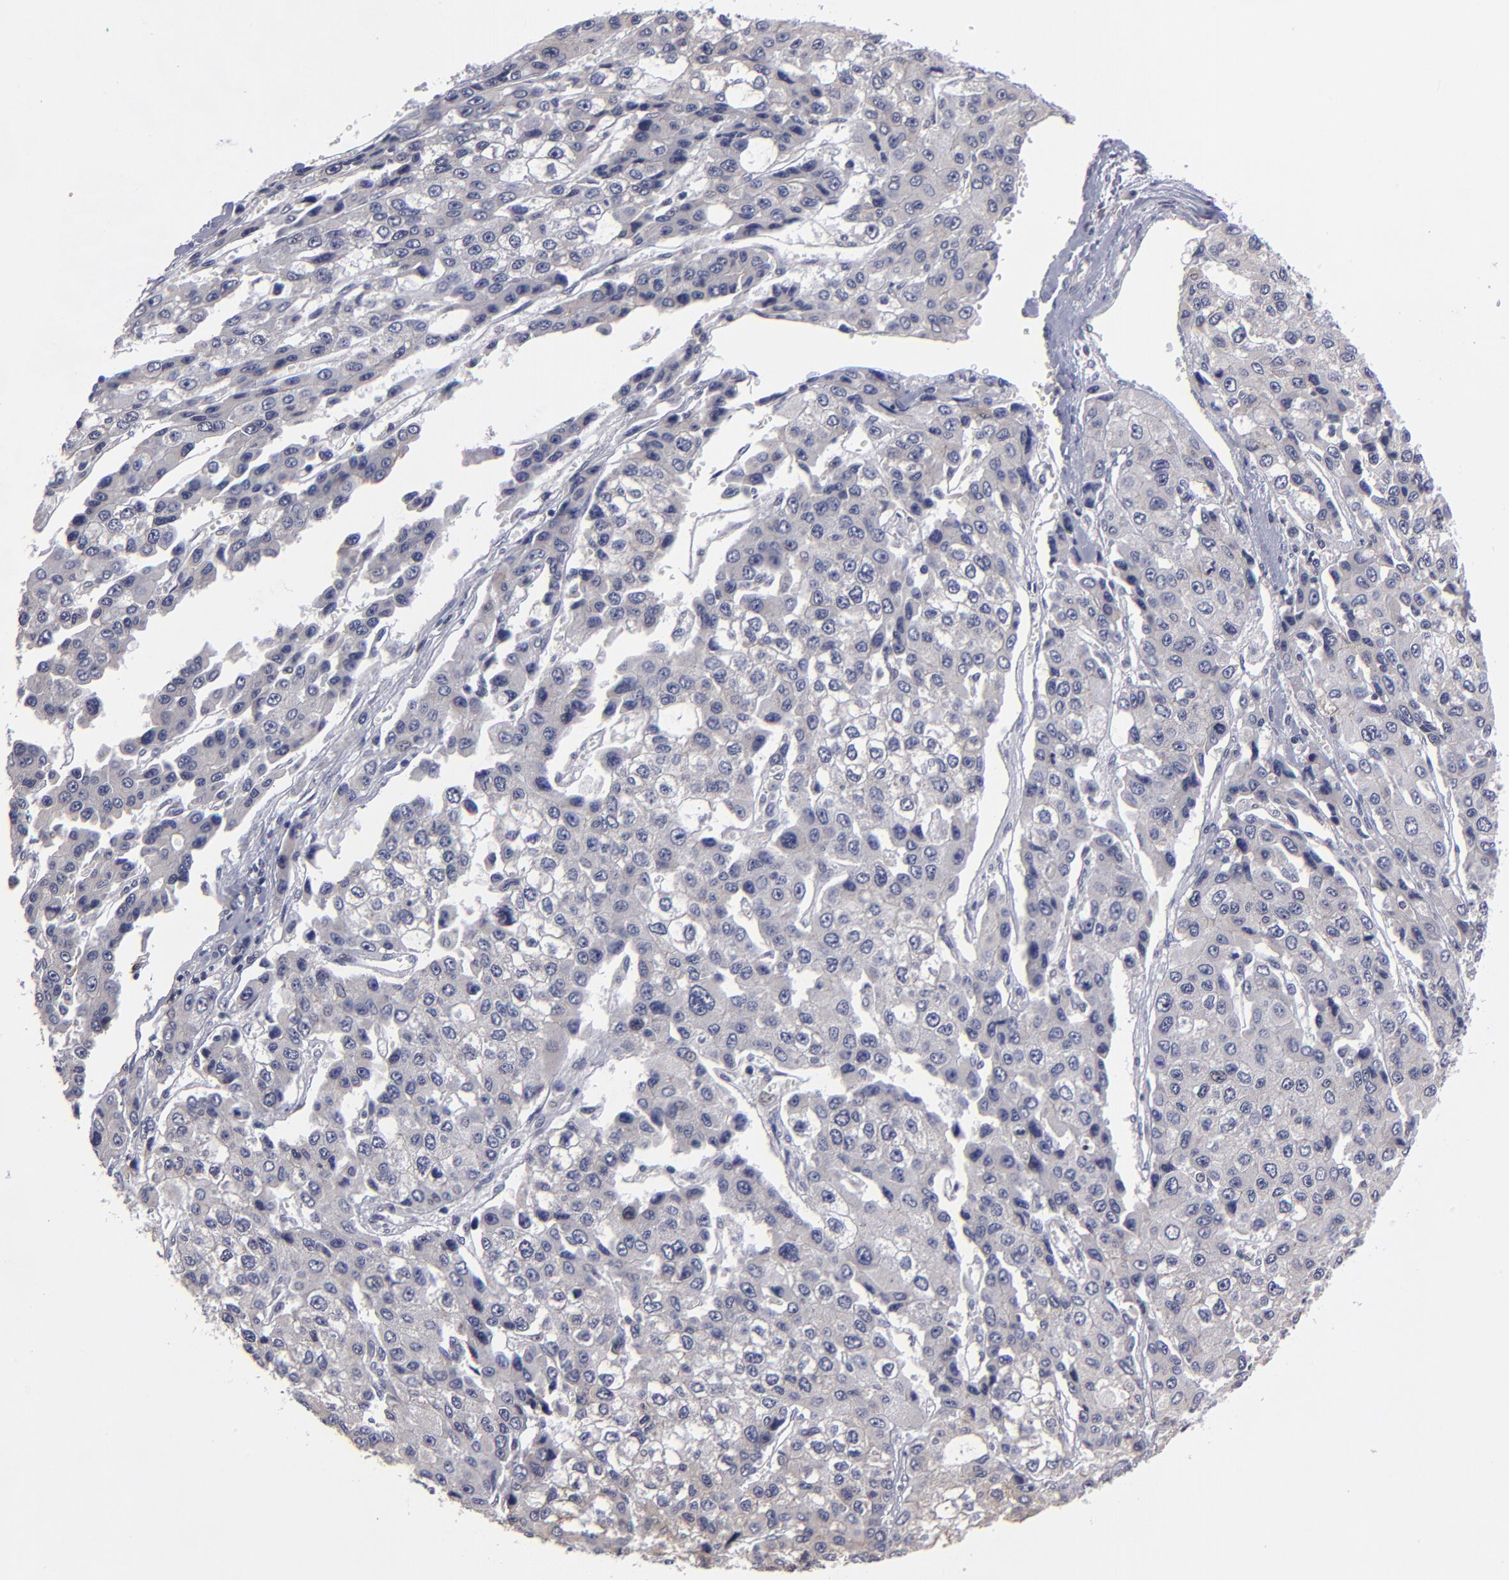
{"staining": {"intensity": "negative", "quantity": "none", "location": "none"}, "tissue": "liver cancer", "cell_type": "Tumor cells", "image_type": "cancer", "snomed": [{"axis": "morphology", "description": "Carcinoma, Hepatocellular, NOS"}, {"axis": "topography", "description": "Liver"}], "caption": "Tumor cells are negative for protein expression in human hepatocellular carcinoma (liver).", "gene": "CEP97", "patient": {"sex": "female", "age": 66}}